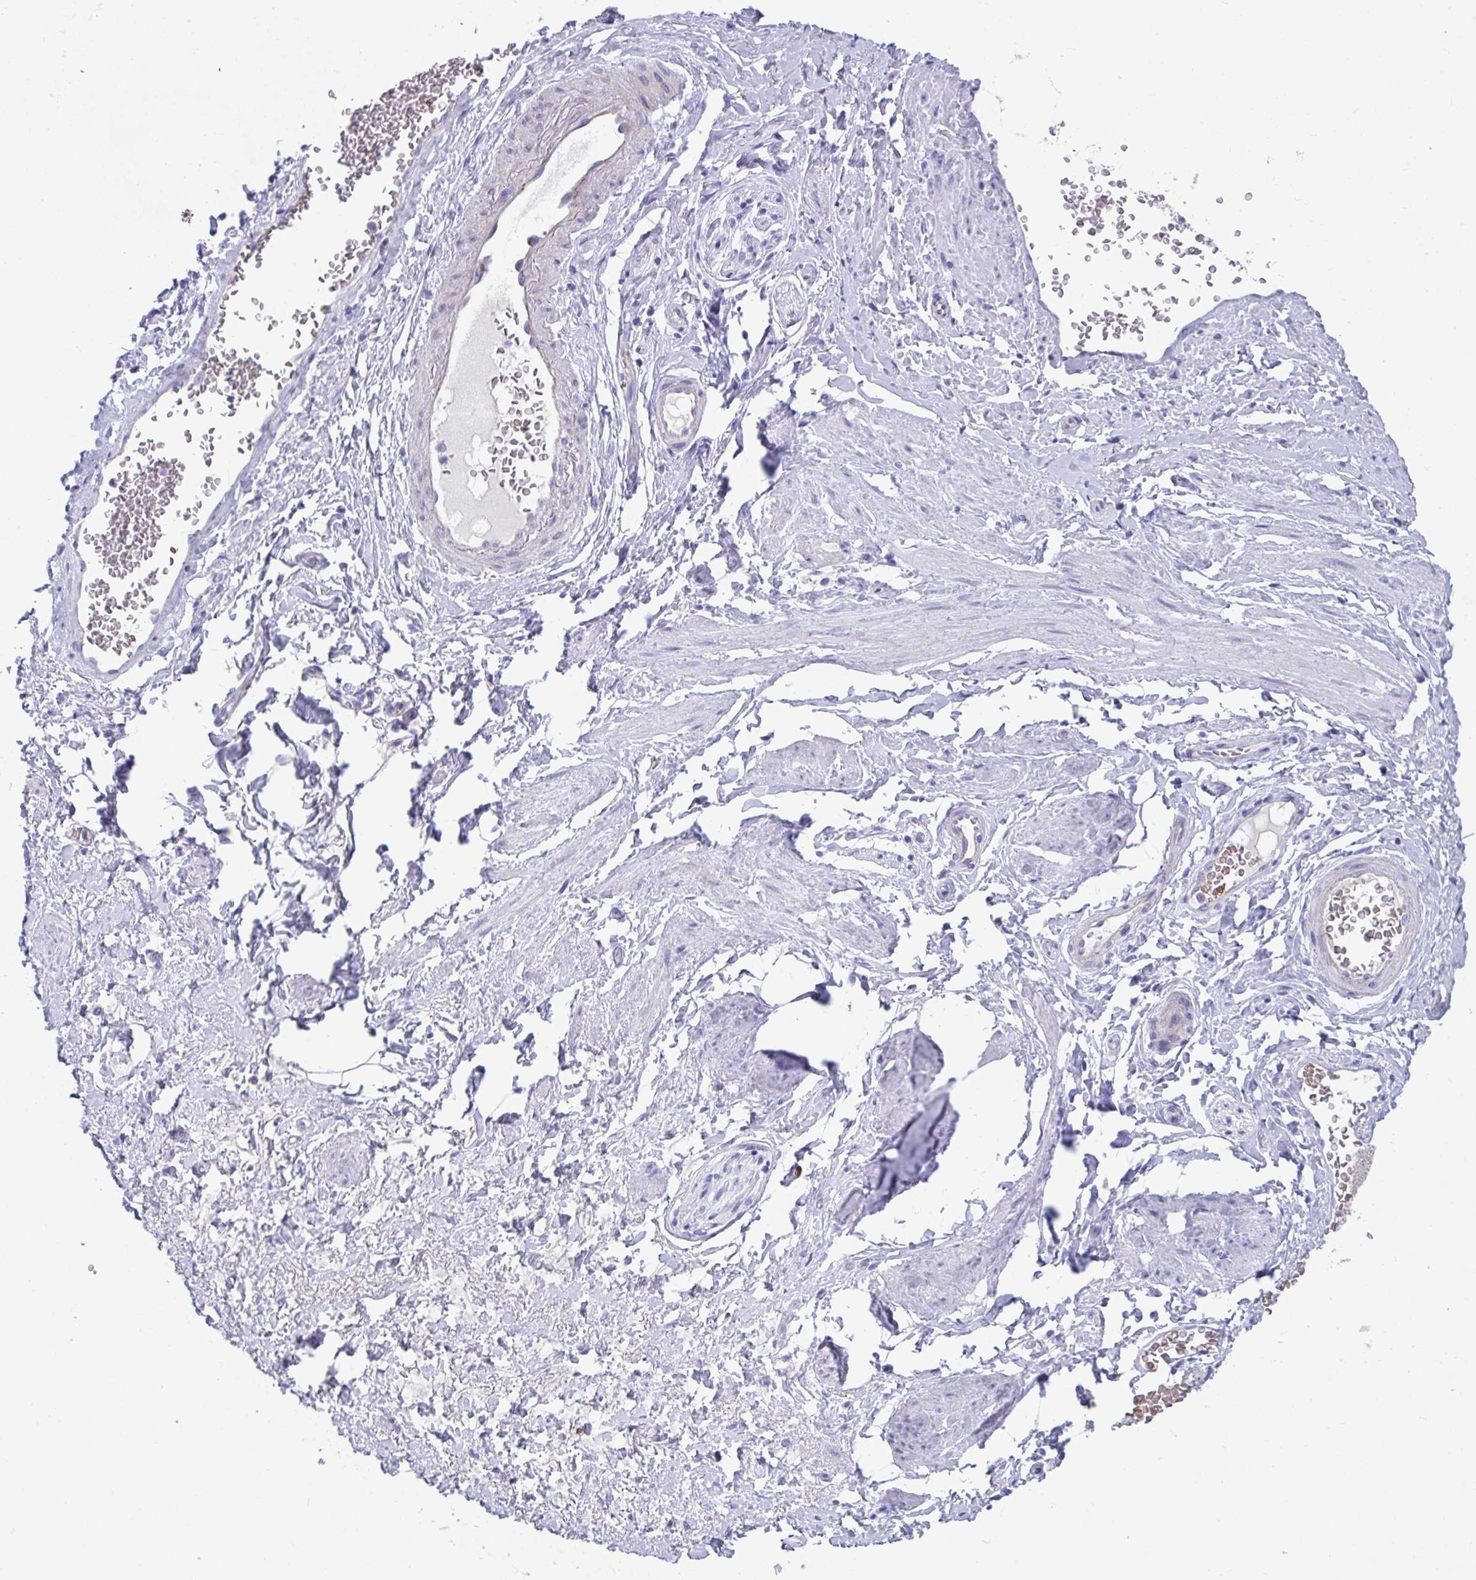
{"staining": {"intensity": "negative", "quantity": "none", "location": "none"}, "tissue": "adipose tissue", "cell_type": "Adipocytes", "image_type": "normal", "snomed": [{"axis": "morphology", "description": "Normal tissue, NOS"}, {"axis": "topography", "description": "Vagina"}, {"axis": "topography", "description": "Peripheral nerve tissue"}], "caption": "This image is of unremarkable adipose tissue stained with immunohistochemistry to label a protein in brown with the nuclei are counter-stained blue. There is no staining in adipocytes. The staining was performed using DAB (3,3'-diaminobenzidine) to visualize the protein expression in brown, while the nuclei were stained in blue with hematoxylin (Magnification: 20x).", "gene": "TTC30A", "patient": {"sex": "female", "age": 71}}